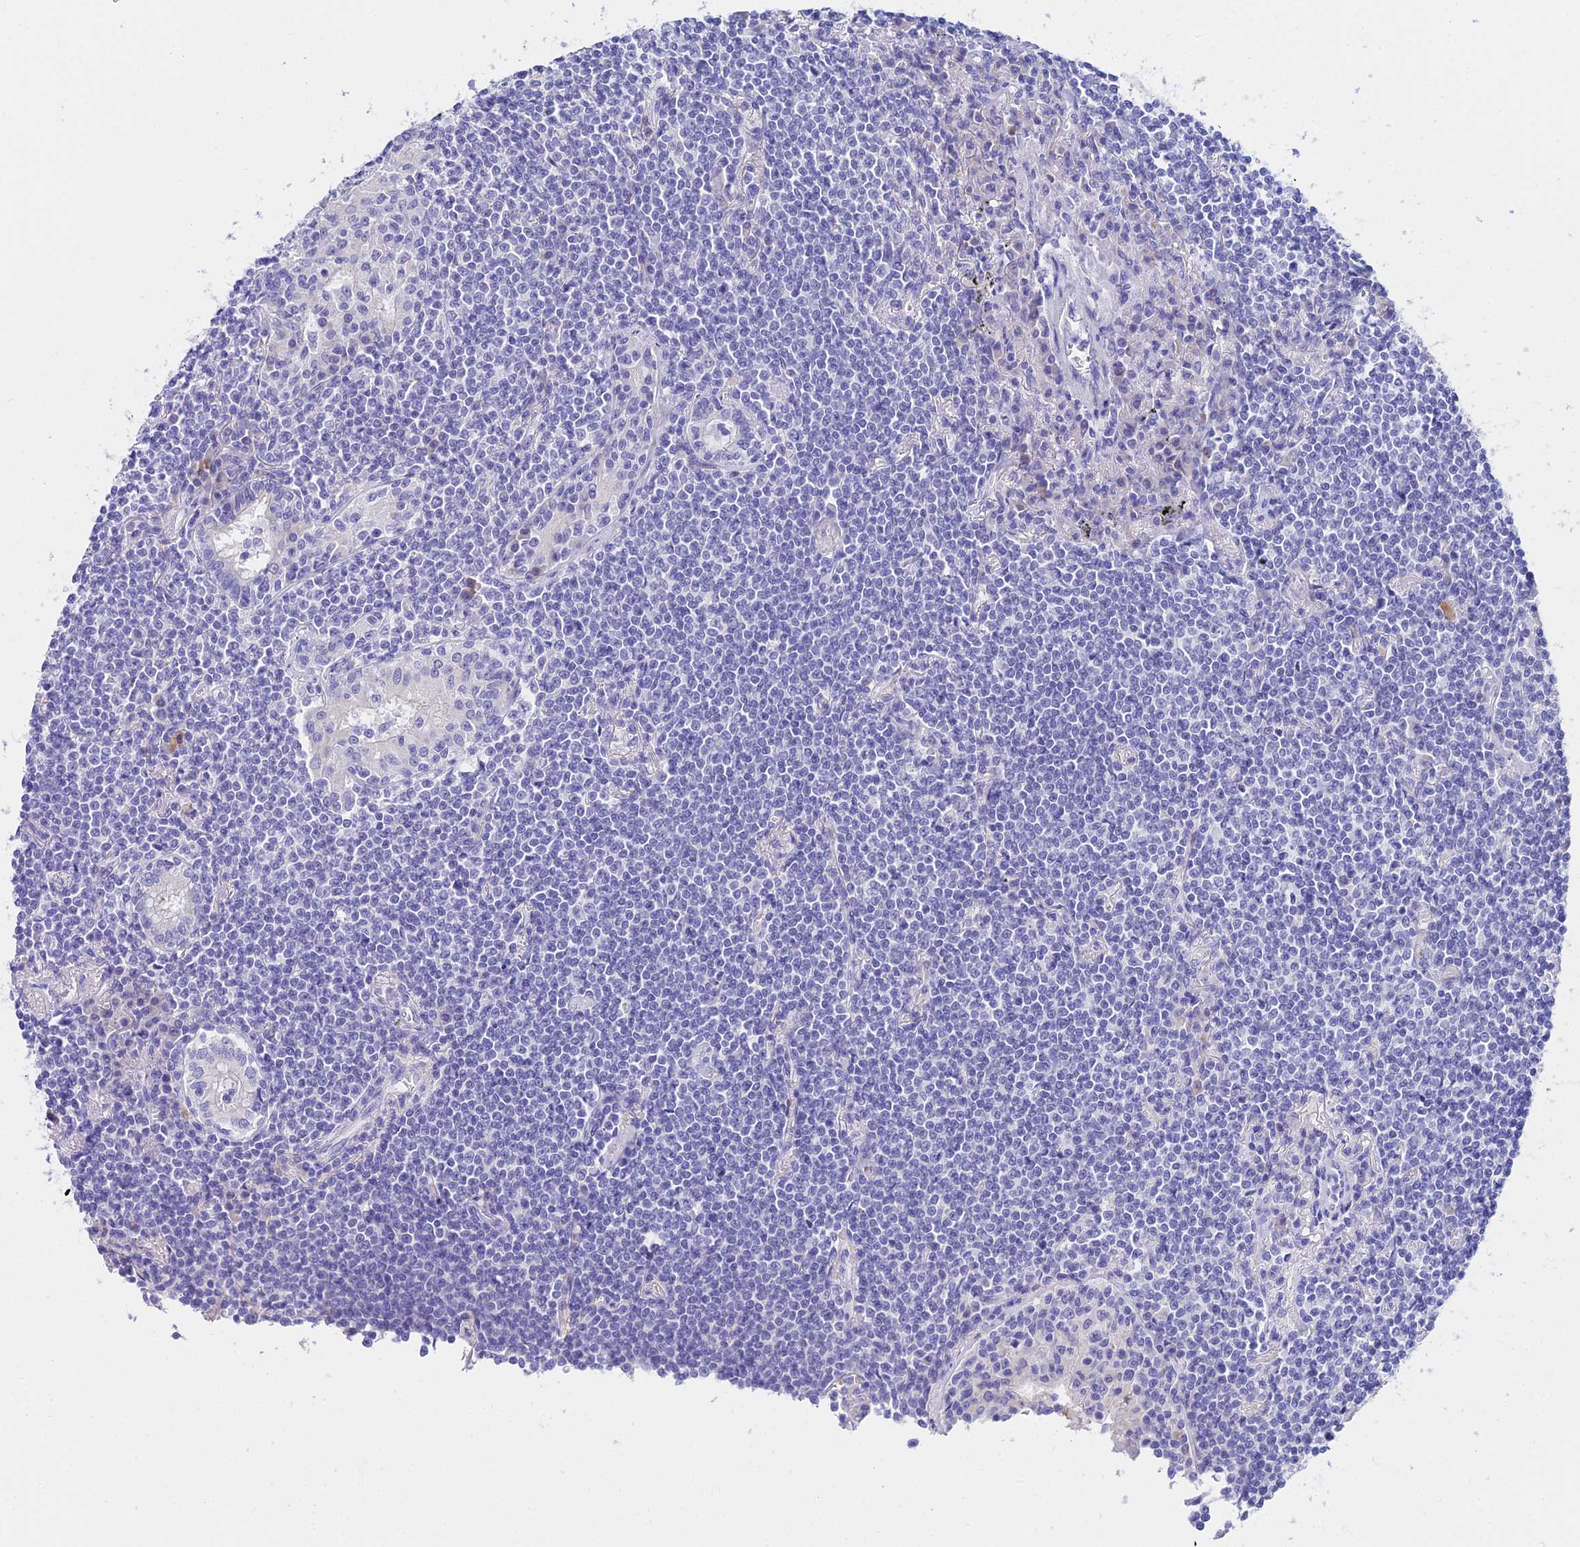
{"staining": {"intensity": "negative", "quantity": "none", "location": "none"}, "tissue": "lymphoma", "cell_type": "Tumor cells", "image_type": "cancer", "snomed": [{"axis": "morphology", "description": "Malignant lymphoma, non-Hodgkin's type, Low grade"}, {"axis": "topography", "description": "Lung"}], "caption": "Protein analysis of lymphoma exhibits no significant positivity in tumor cells.", "gene": "CEP41", "patient": {"sex": "female", "age": 71}}